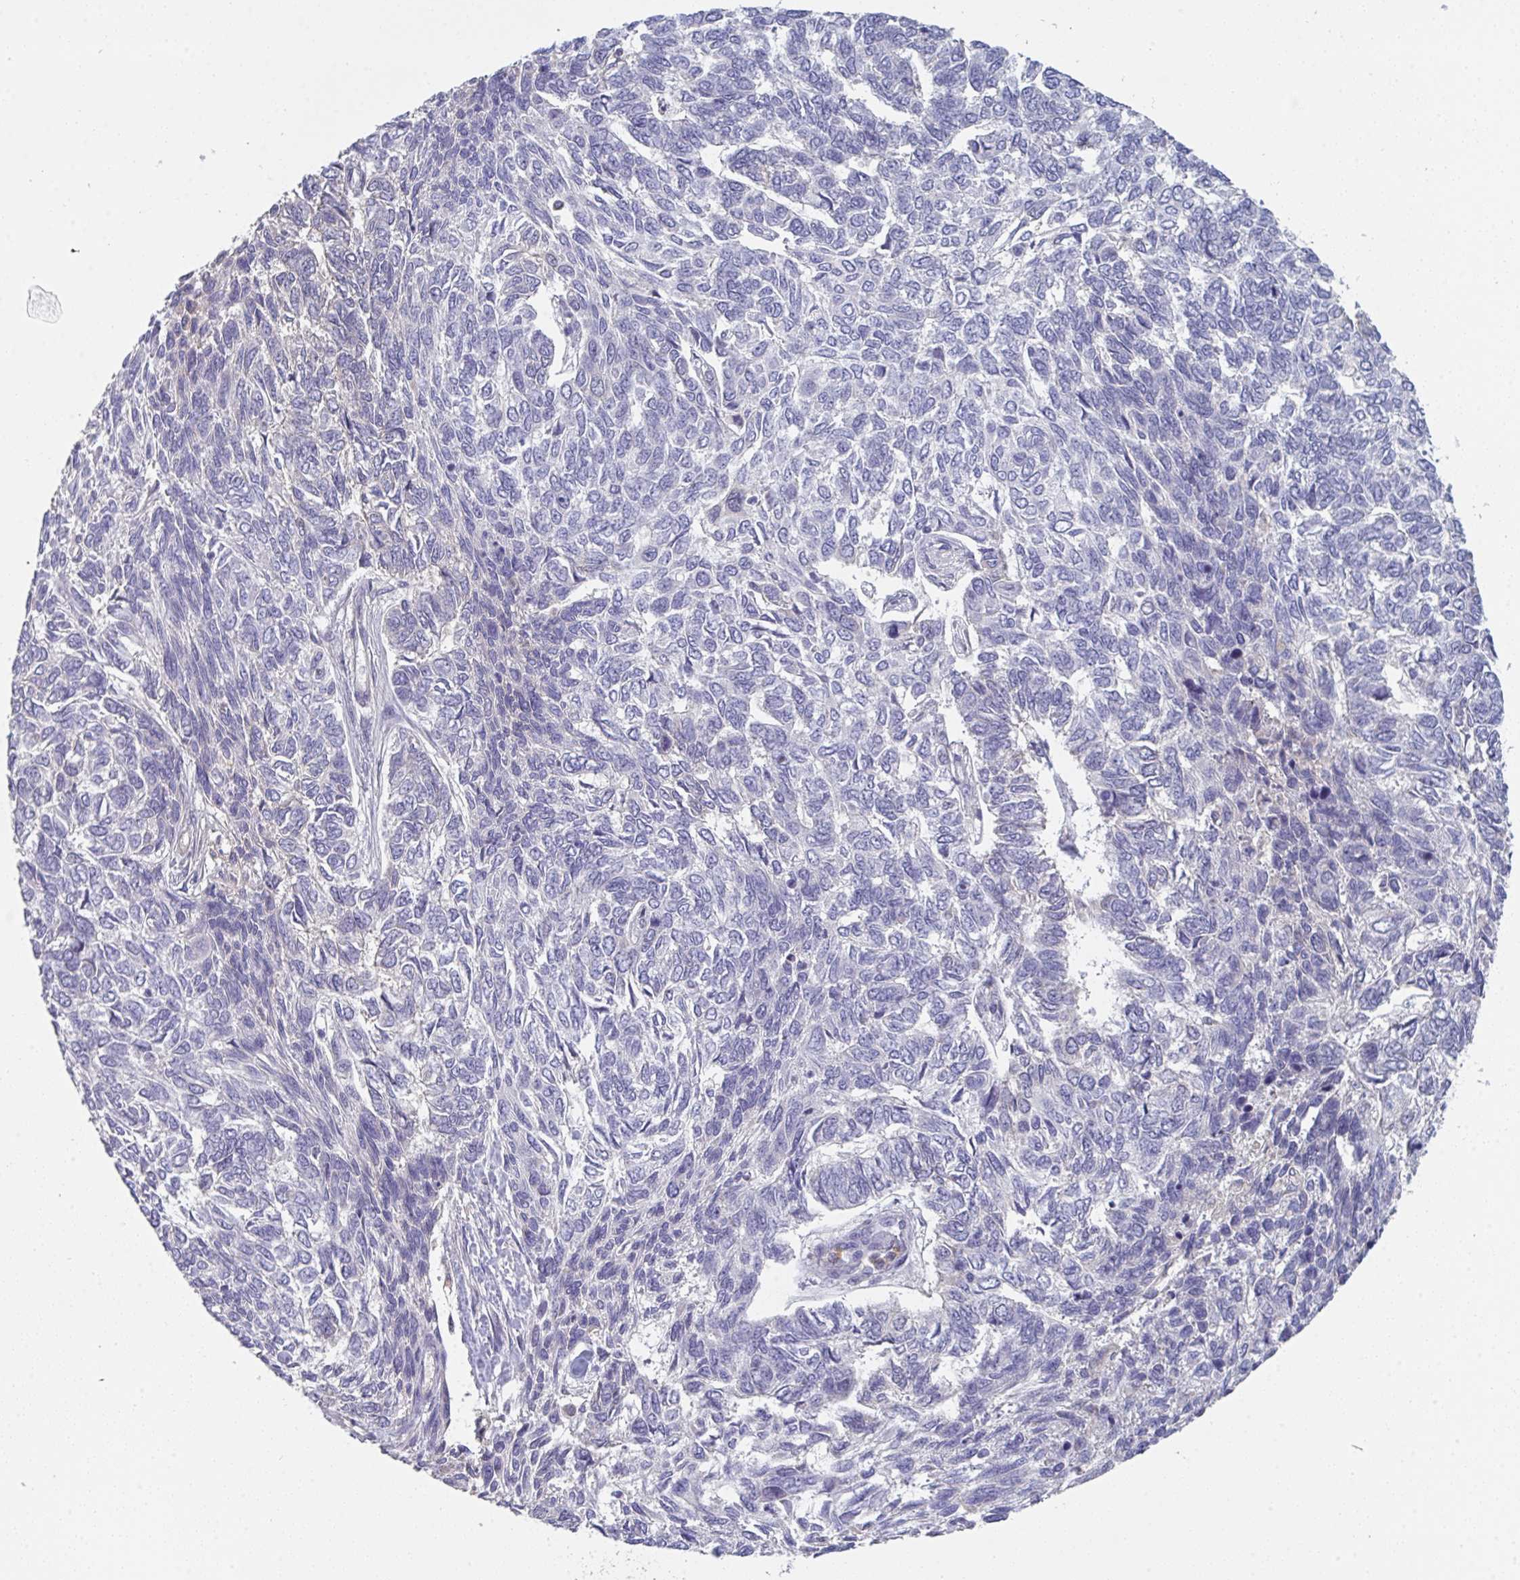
{"staining": {"intensity": "negative", "quantity": "none", "location": "none"}, "tissue": "skin cancer", "cell_type": "Tumor cells", "image_type": "cancer", "snomed": [{"axis": "morphology", "description": "Basal cell carcinoma"}, {"axis": "topography", "description": "Skin"}], "caption": "Image shows no protein staining in tumor cells of skin basal cell carcinoma tissue.", "gene": "HGFAC", "patient": {"sex": "female", "age": 65}}